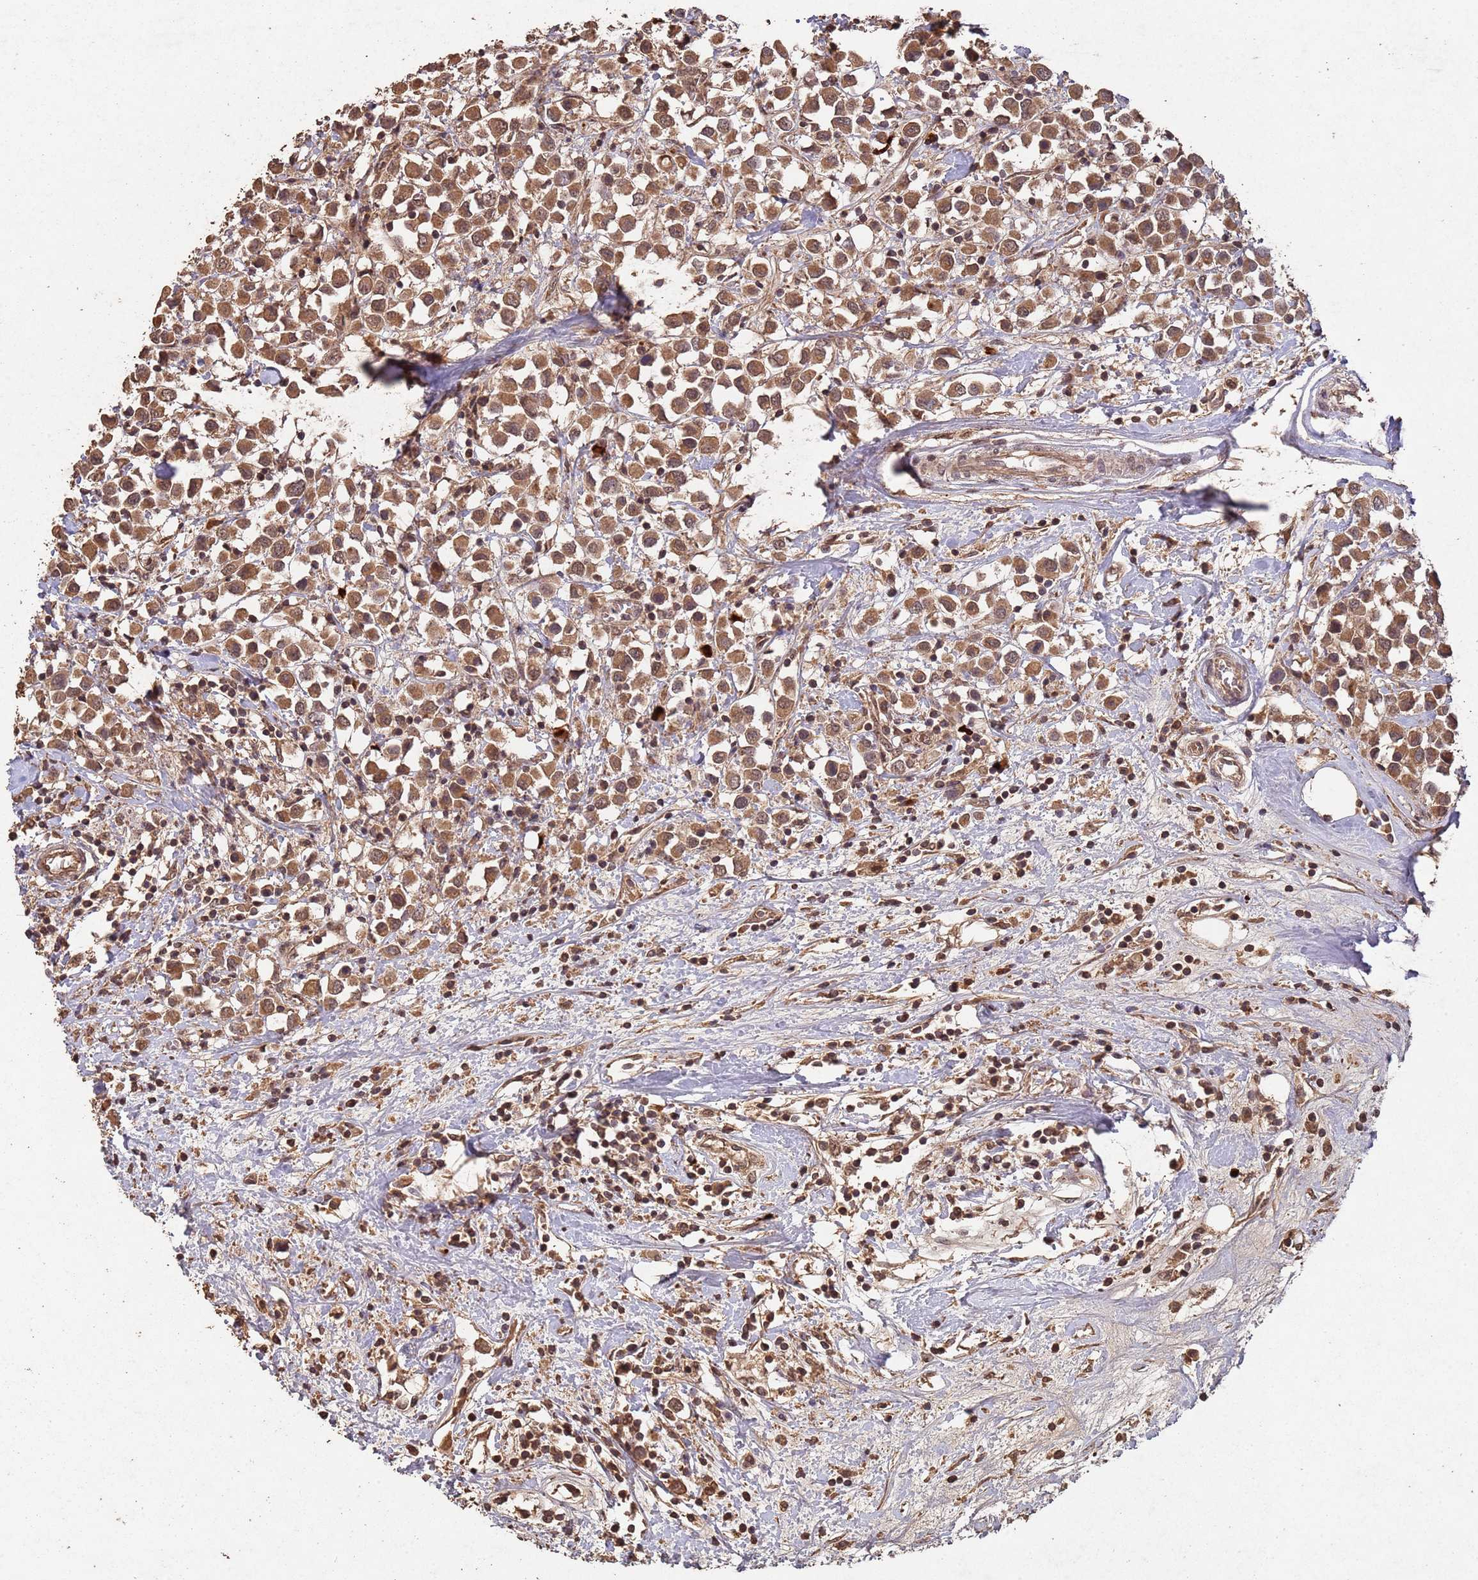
{"staining": {"intensity": "moderate", "quantity": ">75%", "location": "cytoplasmic/membranous,nuclear"}, "tissue": "breast cancer", "cell_type": "Tumor cells", "image_type": "cancer", "snomed": [{"axis": "morphology", "description": "Duct carcinoma"}, {"axis": "topography", "description": "Breast"}], "caption": "Breast cancer (intraductal carcinoma) stained with IHC shows moderate cytoplasmic/membranous and nuclear positivity in about >75% of tumor cells.", "gene": "FRAT1", "patient": {"sex": "female", "age": 61}}